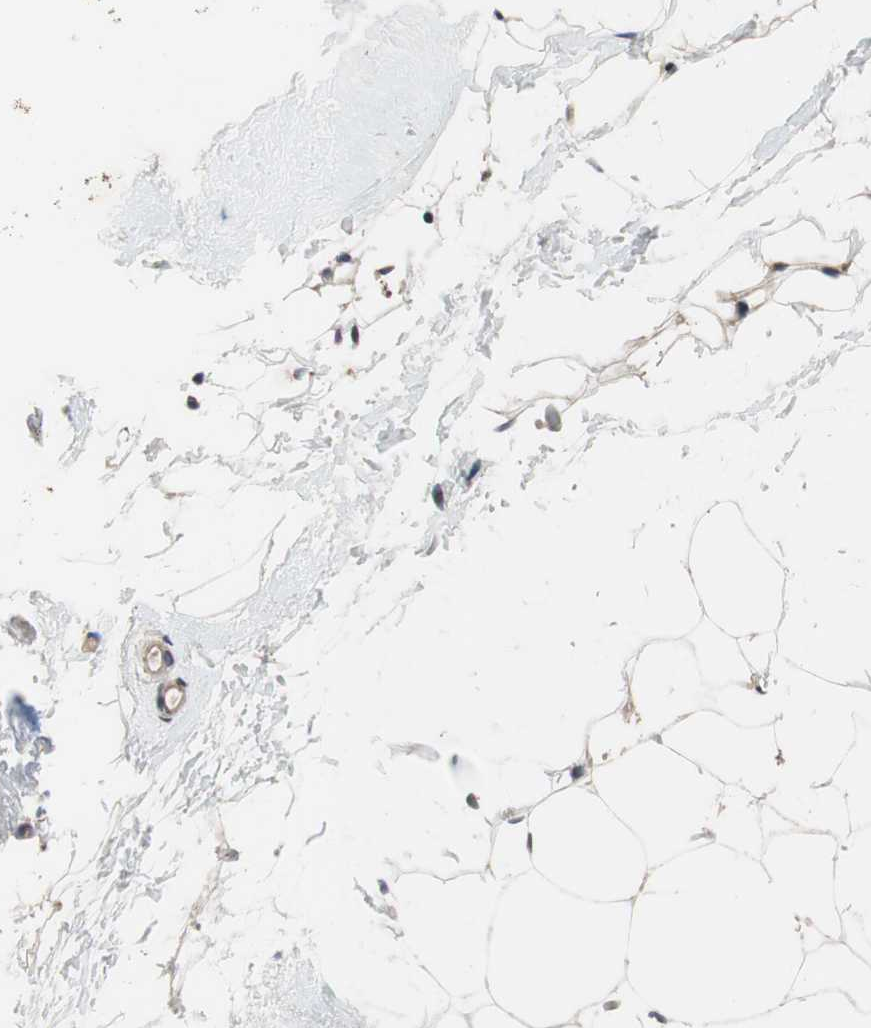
{"staining": {"intensity": "negative", "quantity": "none", "location": "none"}, "tissue": "breast", "cell_type": "Adipocytes", "image_type": "normal", "snomed": [{"axis": "morphology", "description": "Normal tissue, NOS"}, {"axis": "topography", "description": "Breast"}], "caption": "Breast stained for a protein using IHC displays no staining adipocytes.", "gene": "OAZ1", "patient": {"sex": "female", "age": 75}}